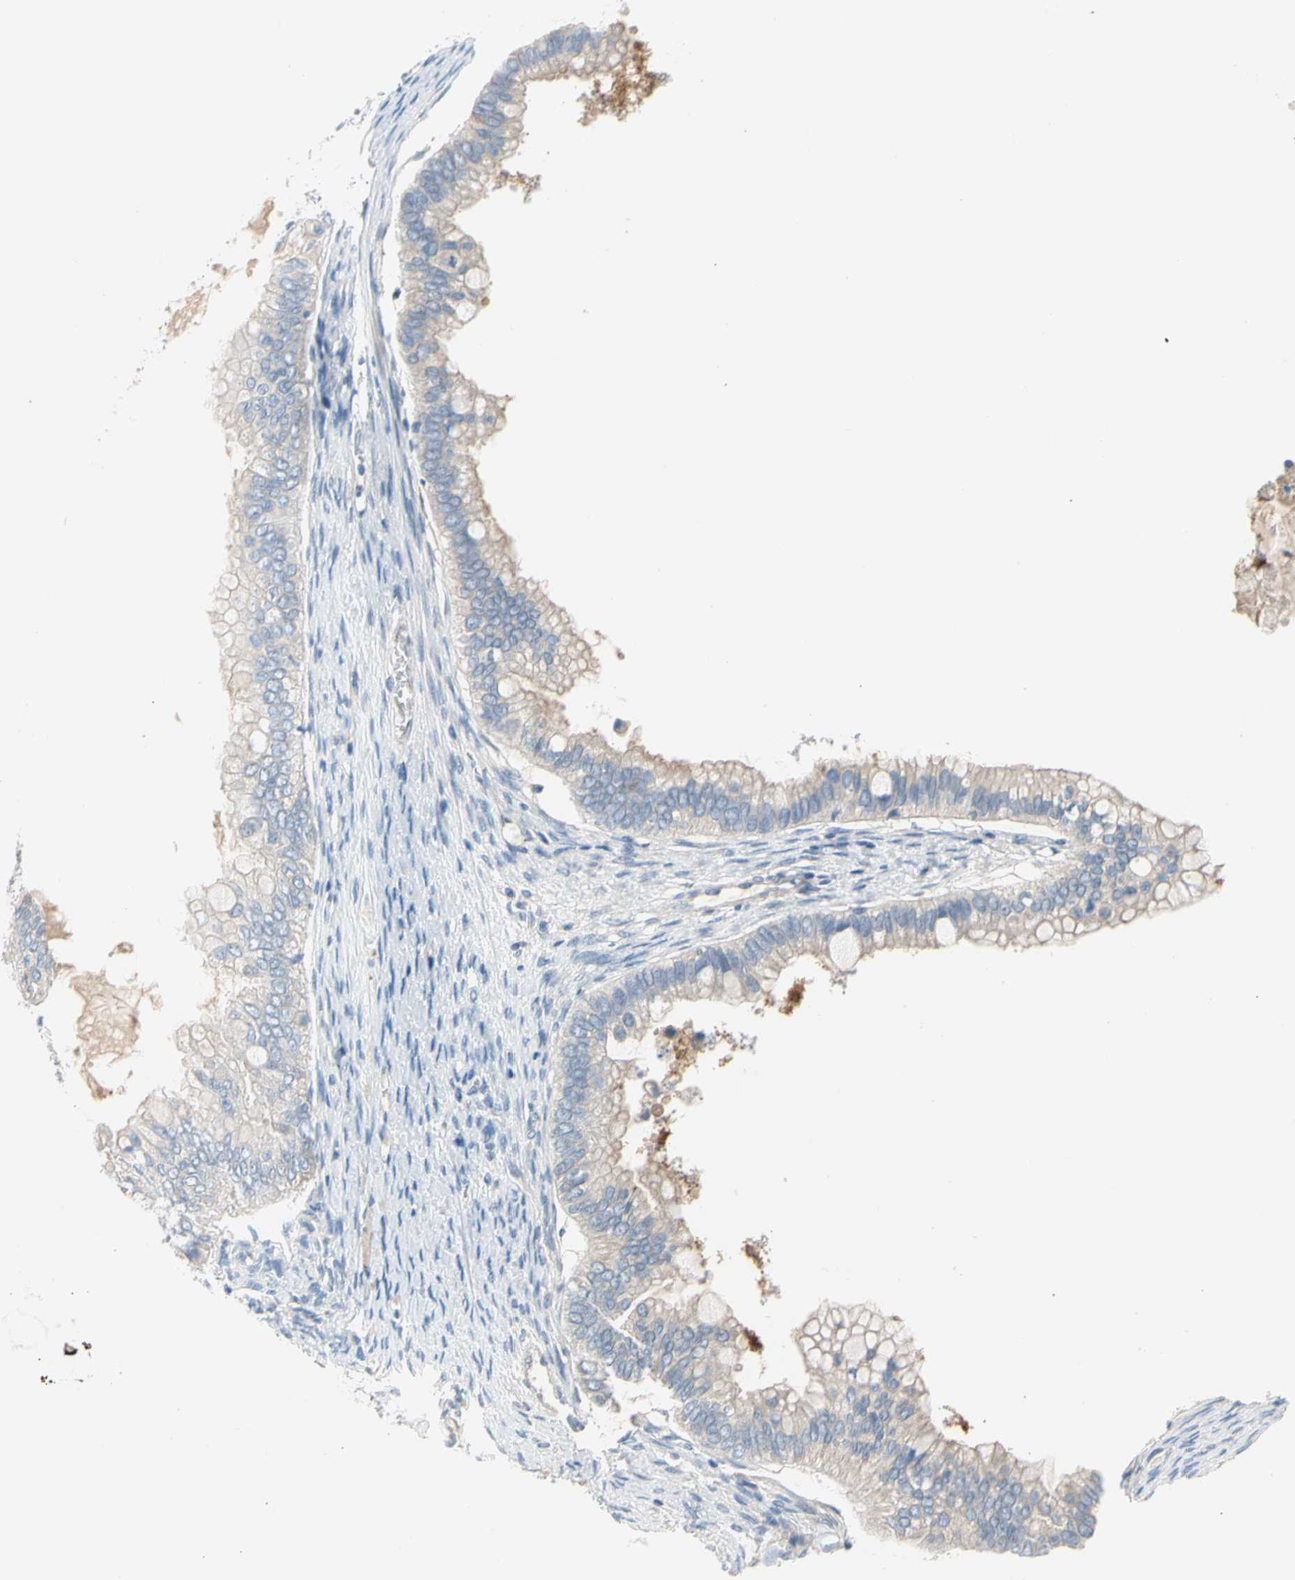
{"staining": {"intensity": "weak", "quantity": "<25%", "location": "cytoplasmic/membranous"}, "tissue": "ovarian cancer", "cell_type": "Tumor cells", "image_type": "cancer", "snomed": [{"axis": "morphology", "description": "Cystadenocarcinoma, mucinous, NOS"}, {"axis": "topography", "description": "Ovary"}], "caption": "DAB immunohistochemical staining of human mucinous cystadenocarcinoma (ovarian) reveals no significant staining in tumor cells.", "gene": "MARK1", "patient": {"sex": "female", "age": 80}}